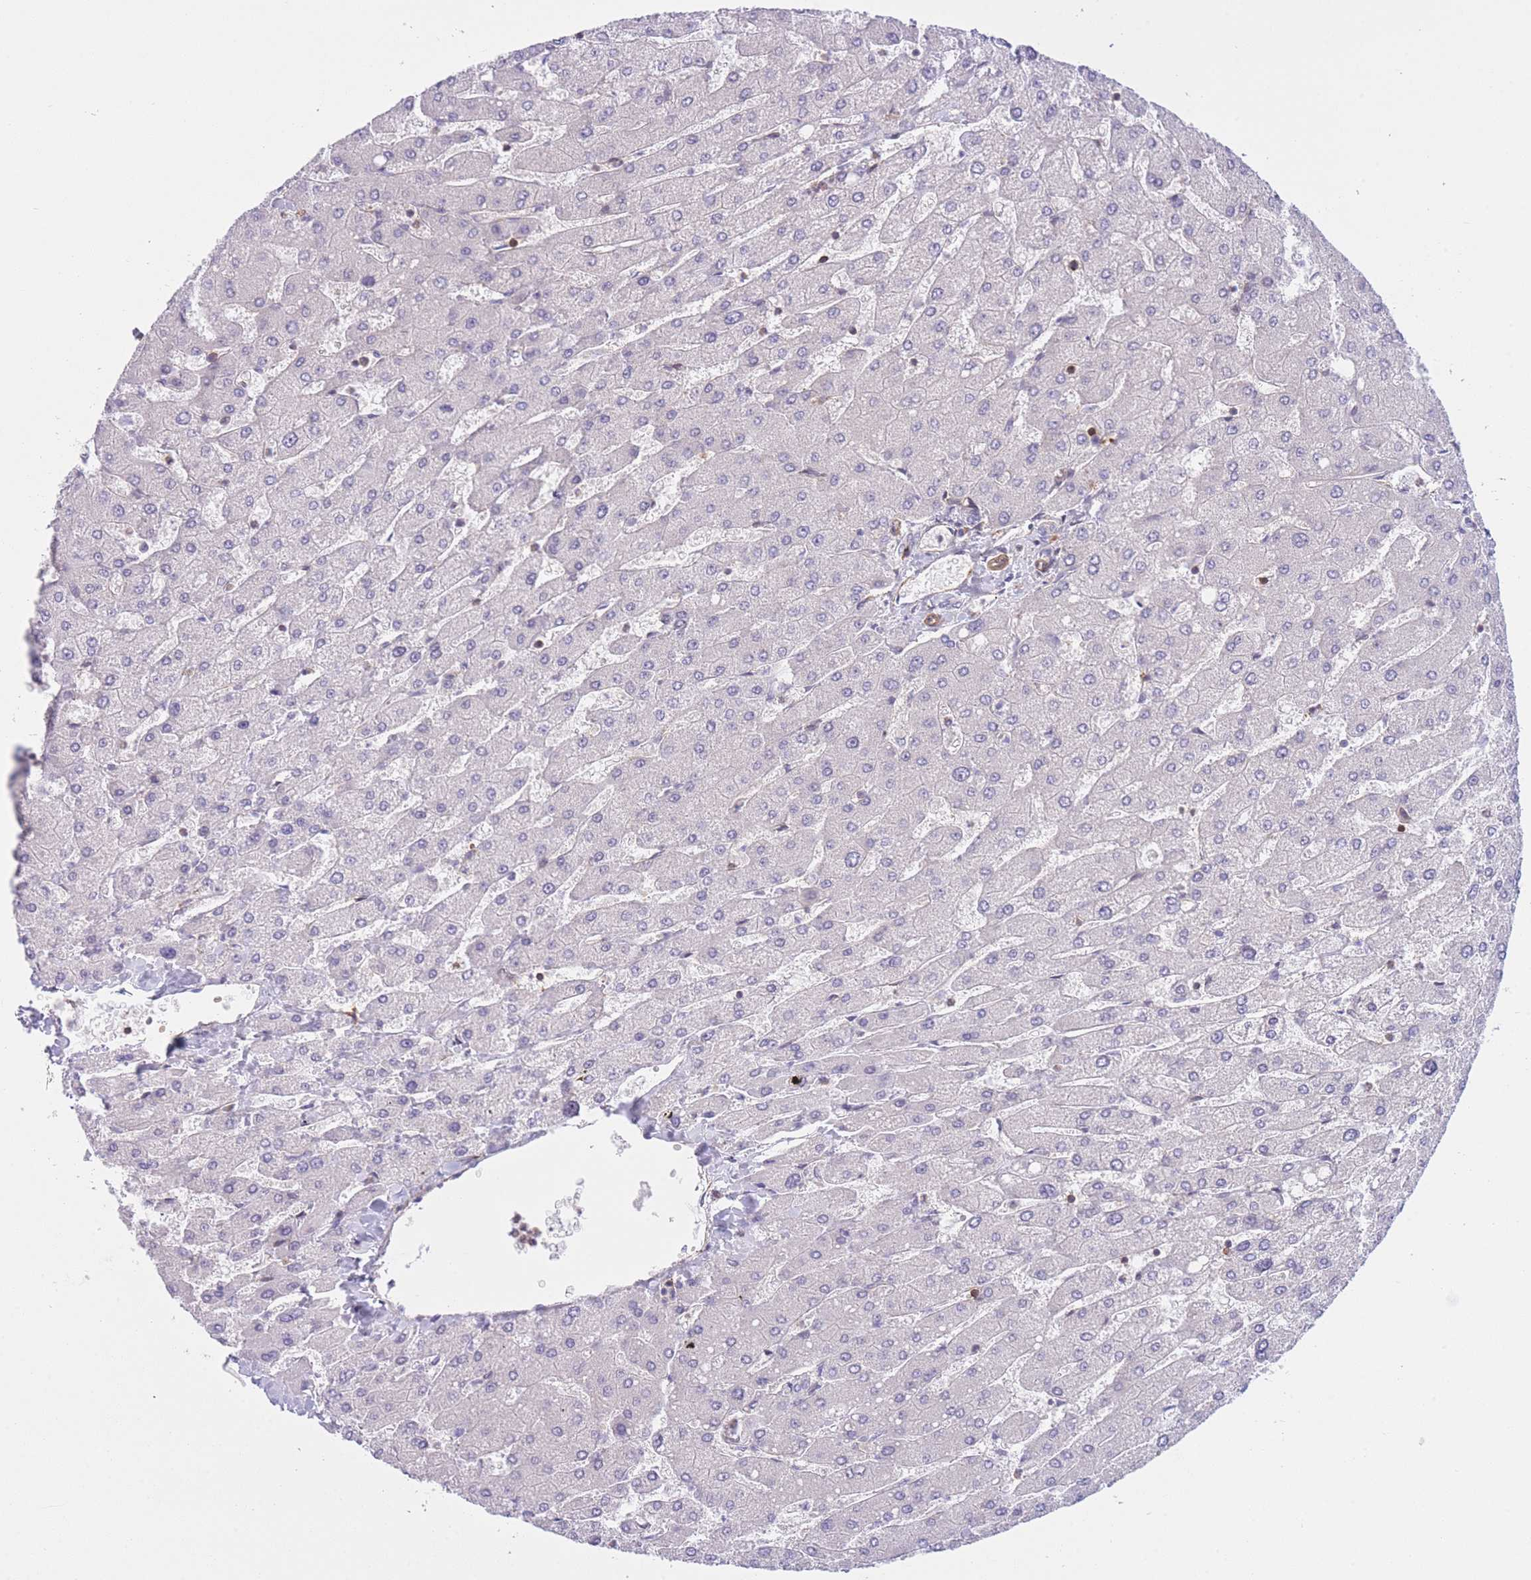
{"staining": {"intensity": "negative", "quantity": "none", "location": "none"}, "tissue": "liver", "cell_type": "Cholangiocytes", "image_type": "normal", "snomed": [{"axis": "morphology", "description": "Normal tissue, NOS"}, {"axis": "topography", "description": "Liver"}], "caption": "The photomicrograph shows no staining of cholangiocytes in normal liver.", "gene": "CDC25B", "patient": {"sex": "male", "age": 55}}